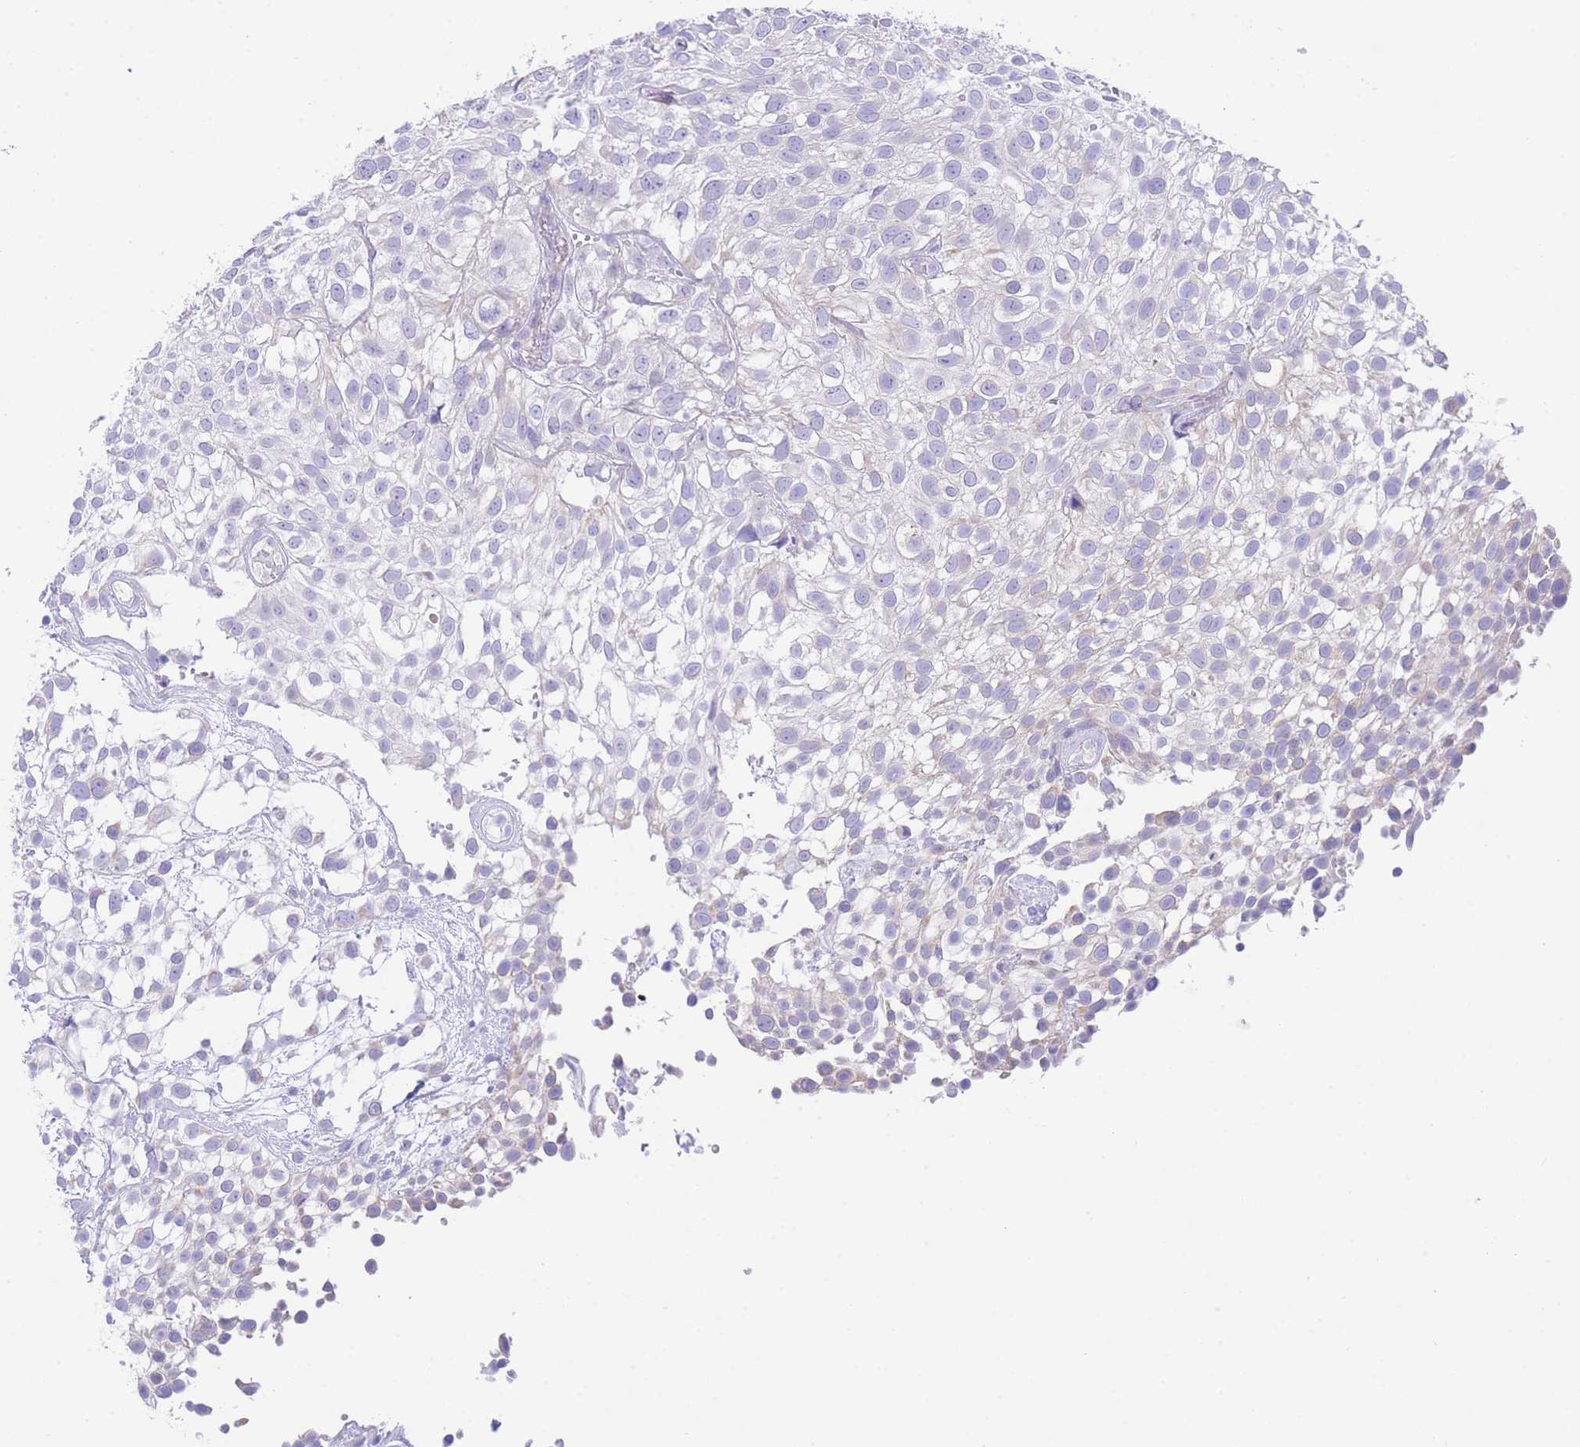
{"staining": {"intensity": "negative", "quantity": "none", "location": "none"}, "tissue": "urothelial cancer", "cell_type": "Tumor cells", "image_type": "cancer", "snomed": [{"axis": "morphology", "description": "Urothelial carcinoma, High grade"}, {"axis": "topography", "description": "Urinary bladder"}], "caption": "A high-resolution photomicrograph shows immunohistochemistry staining of urothelial carcinoma (high-grade), which reveals no significant staining in tumor cells.", "gene": "ACSM4", "patient": {"sex": "male", "age": 56}}